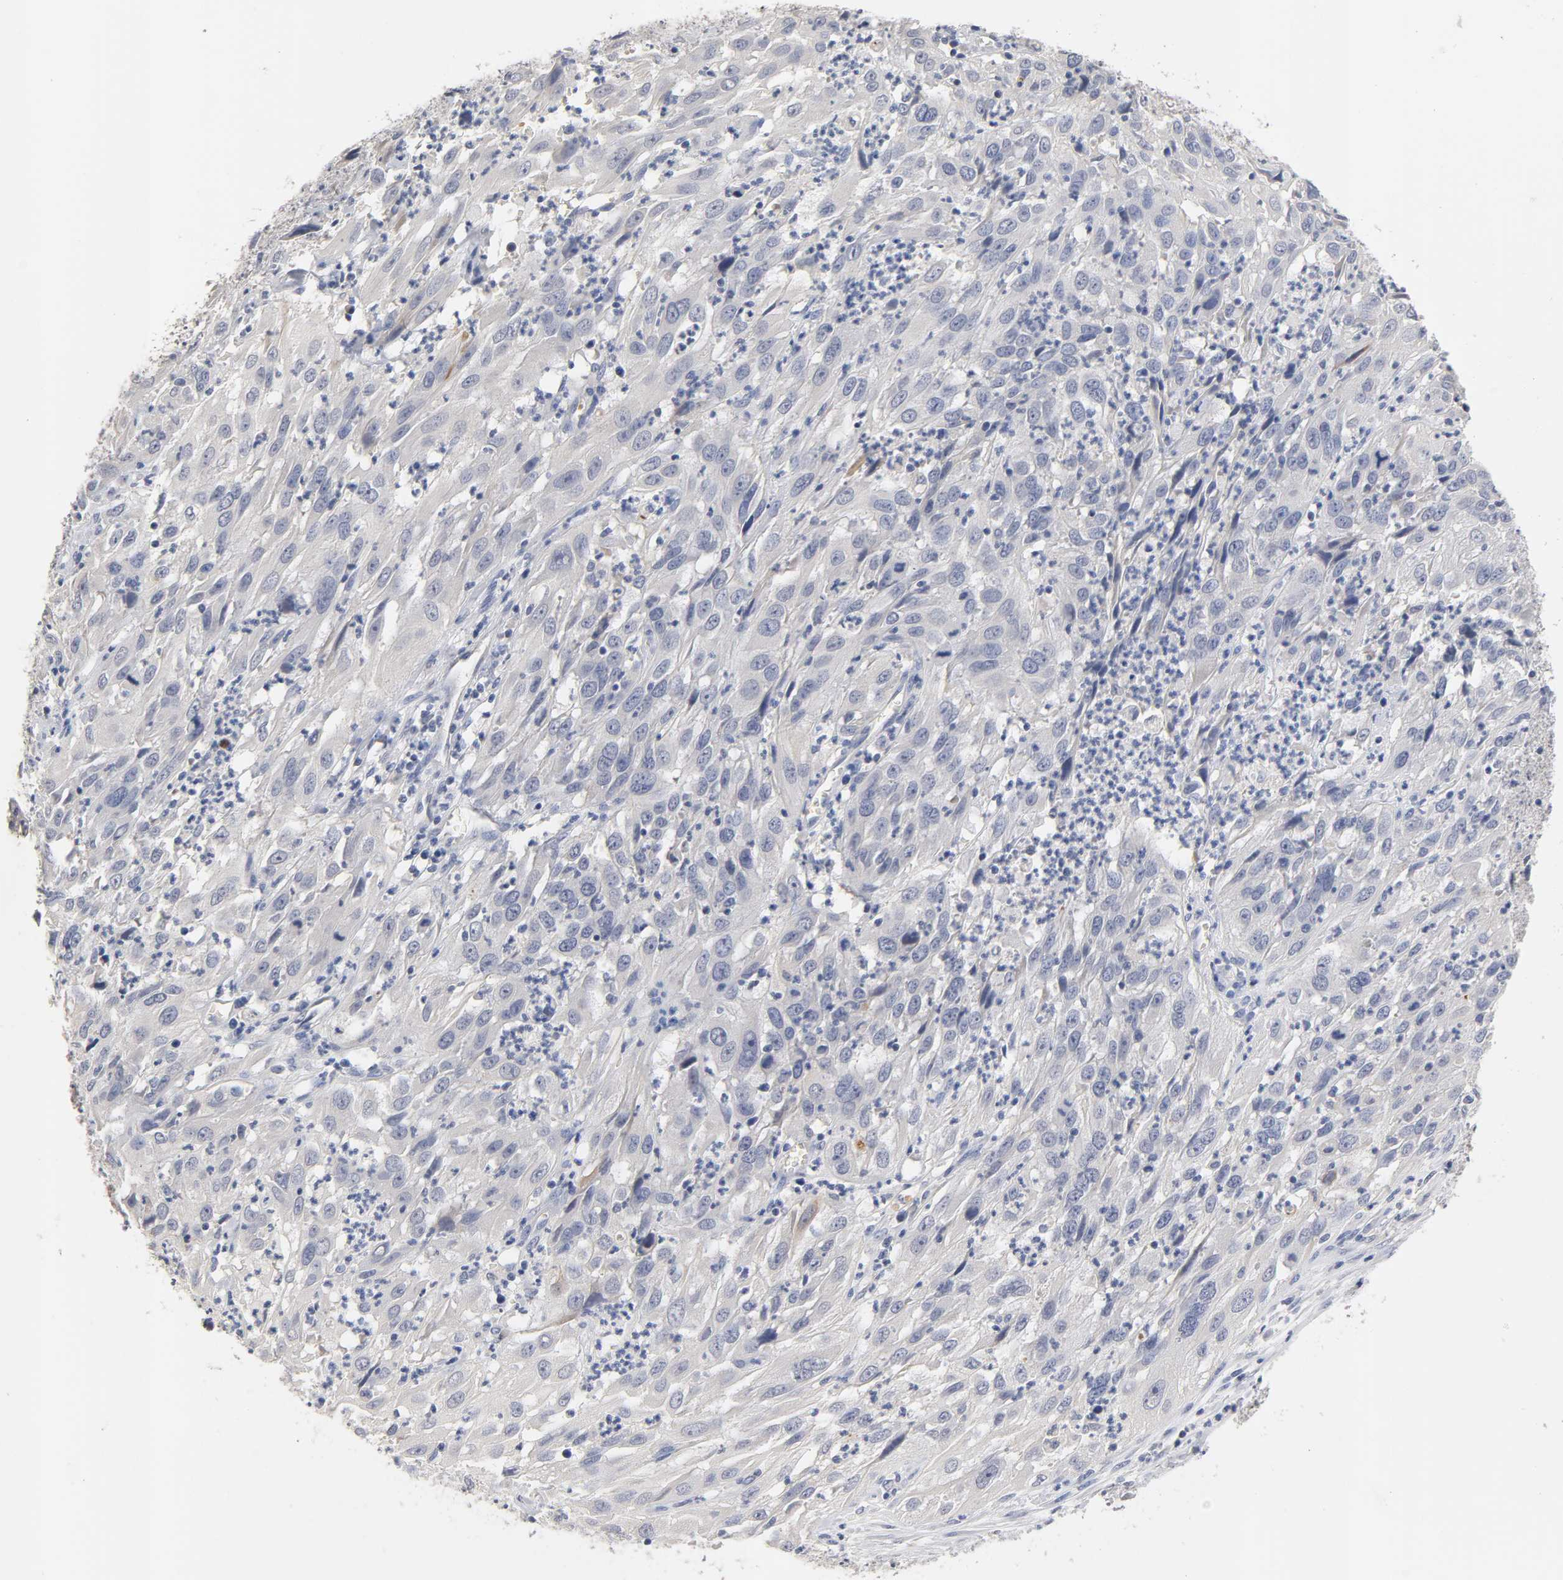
{"staining": {"intensity": "negative", "quantity": "none", "location": "none"}, "tissue": "cervical cancer", "cell_type": "Tumor cells", "image_type": "cancer", "snomed": [{"axis": "morphology", "description": "Squamous cell carcinoma, NOS"}, {"axis": "topography", "description": "Cervix"}], "caption": "Immunohistochemistry micrograph of neoplastic tissue: human cervical squamous cell carcinoma stained with DAB reveals no significant protein positivity in tumor cells. Nuclei are stained in blue.", "gene": "OVOL1", "patient": {"sex": "female", "age": 32}}